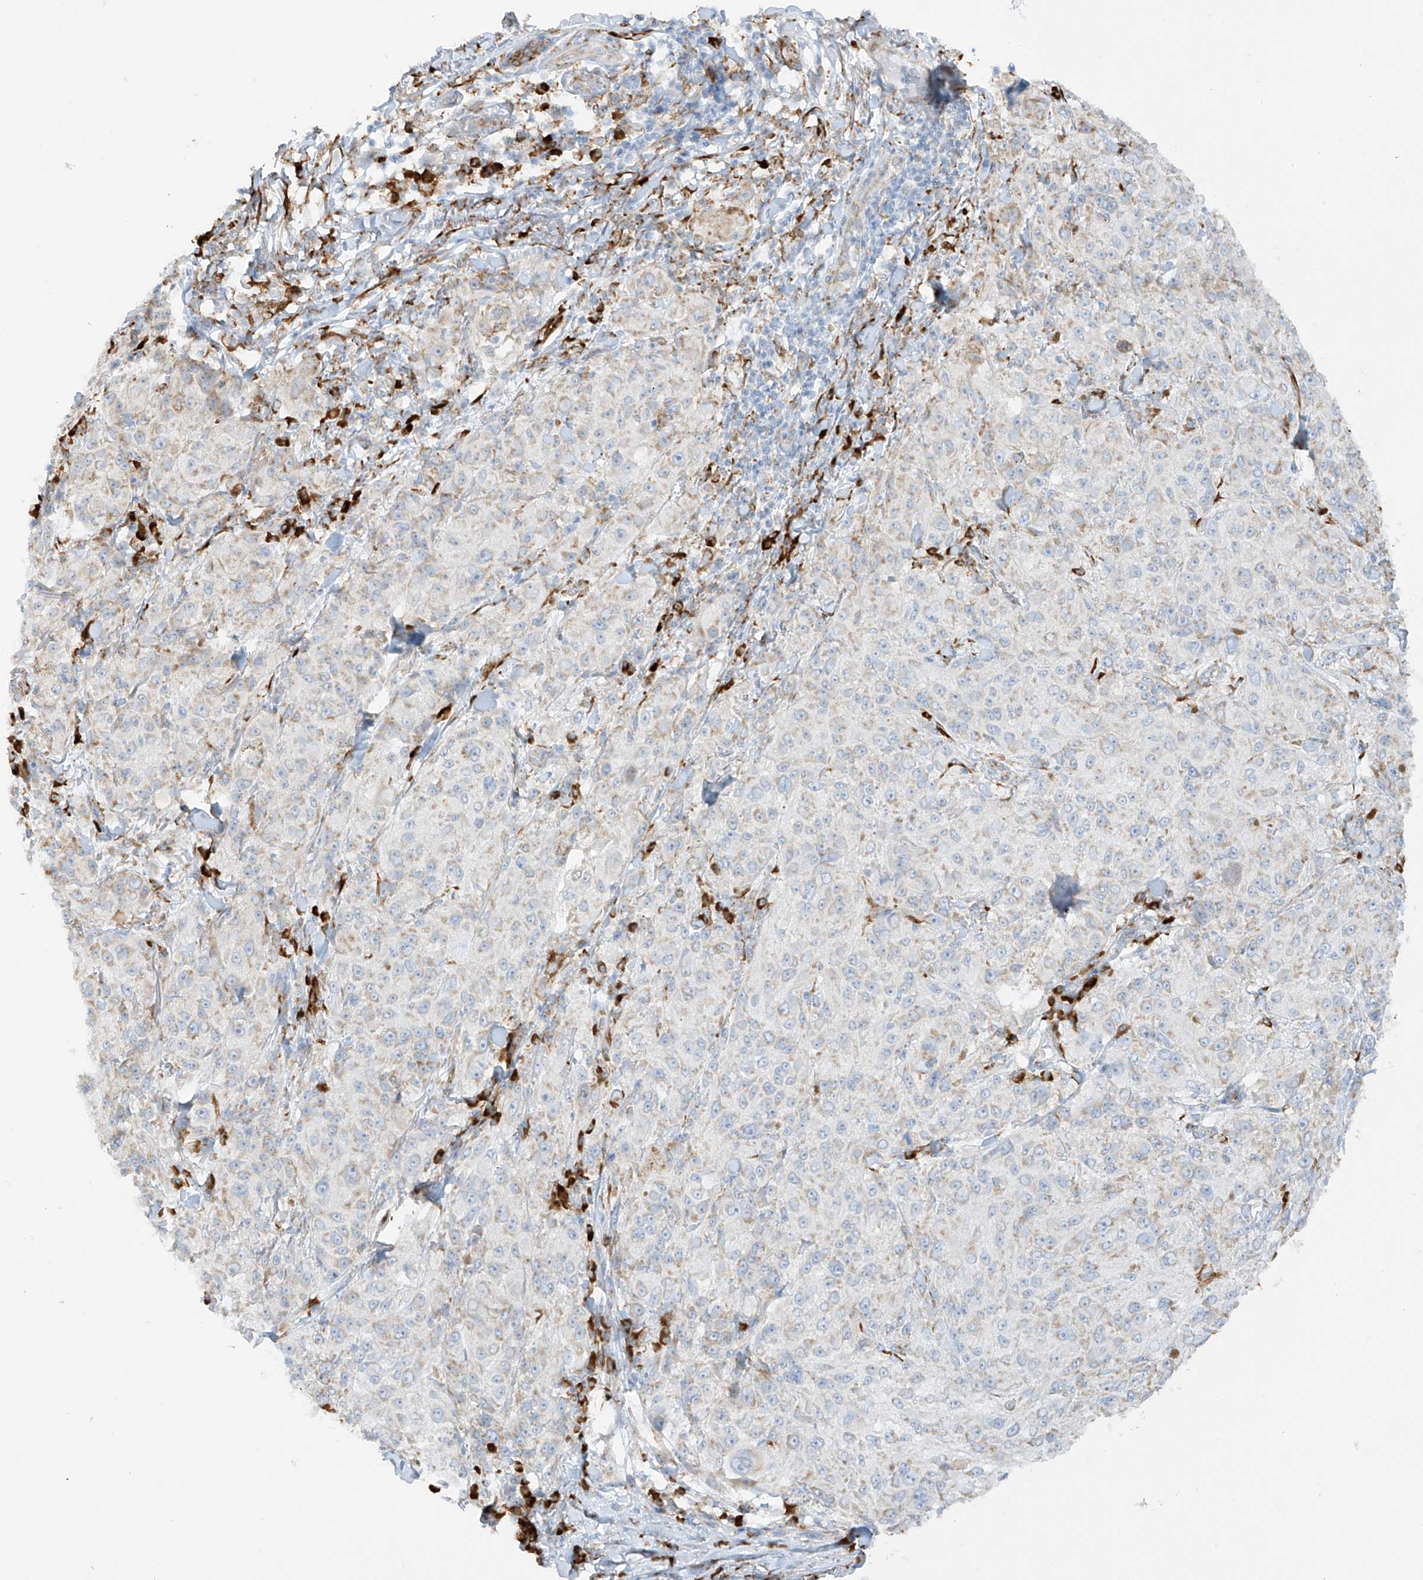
{"staining": {"intensity": "negative", "quantity": "none", "location": "none"}, "tissue": "melanoma", "cell_type": "Tumor cells", "image_type": "cancer", "snomed": [{"axis": "morphology", "description": "Necrosis, NOS"}, {"axis": "morphology", "description": "Malignant melanoma, NOS"}, {"axis": "topography", "description": "Skin"}], "caption": "The image exhibits no staining of tumor cells in melanoma. (Stains: DAB immunohistochemistry (IHC) with hematoxylin counter stain, Microscopy: brightfield microscopy at high magnification).", "gene": "LRRC59", "patient": {"sex": "female", "age": 87}}